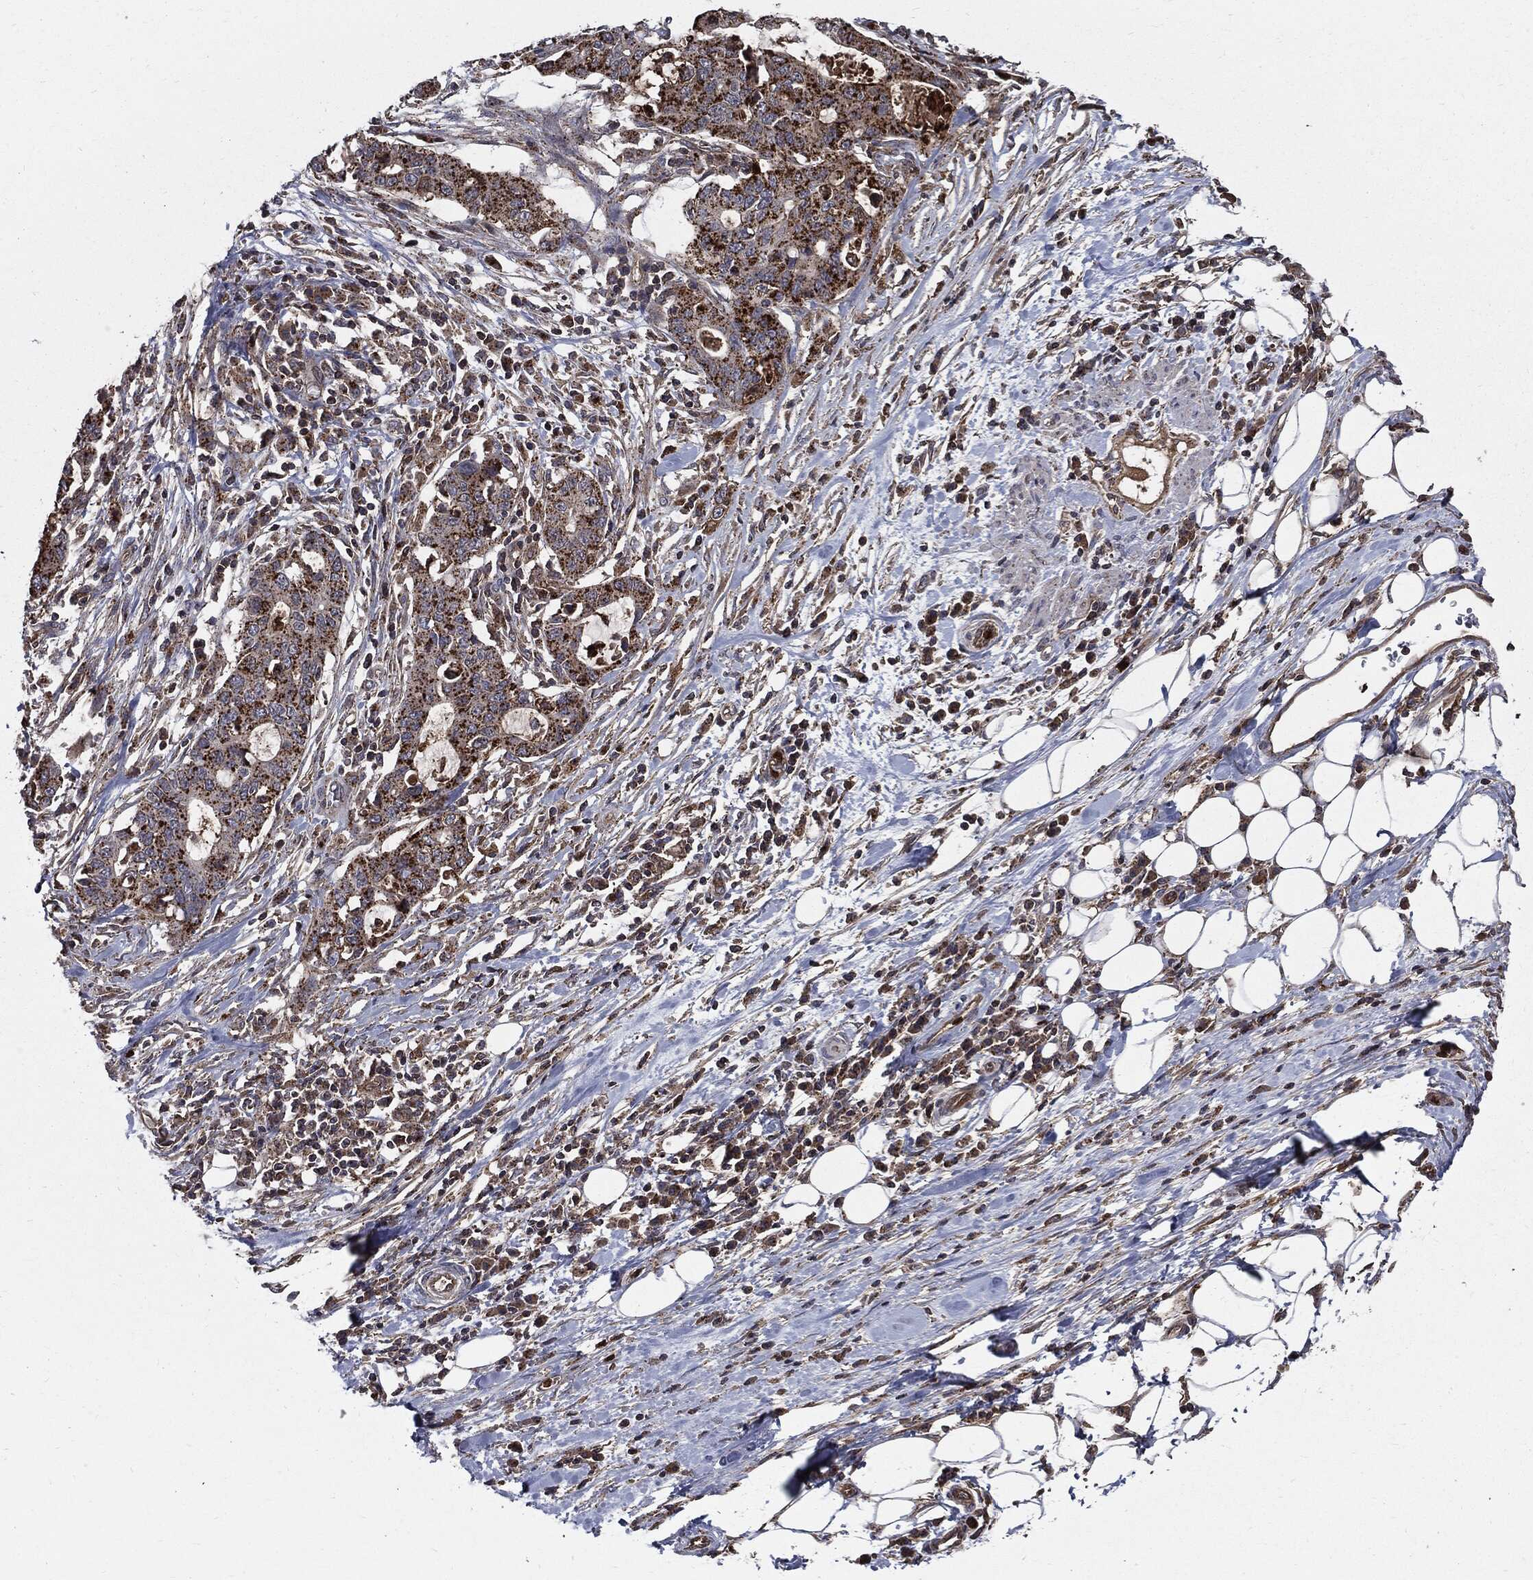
{"staining": {"intensity": "strong", "quantity": "25%-75%", "location": "cytoplasmic/membranous"}, "tissue": "stomach cancer", "cell_type": "Tumor cells", "image_type": "cancer", "snomed": [{"axis": "morphology", "description": "Adenocarcinoma, NOS"}, {"axis": "topography", "description": "Stomach"}], "caption": "Stomach adenocarcinoma stained with a brown dye displays strong cytoplasmic/membranous positive staining in about 25%-75% of tumor cells.", "gene": "PDCD6IP", "patient": {"sex": "male", "age": 54}}